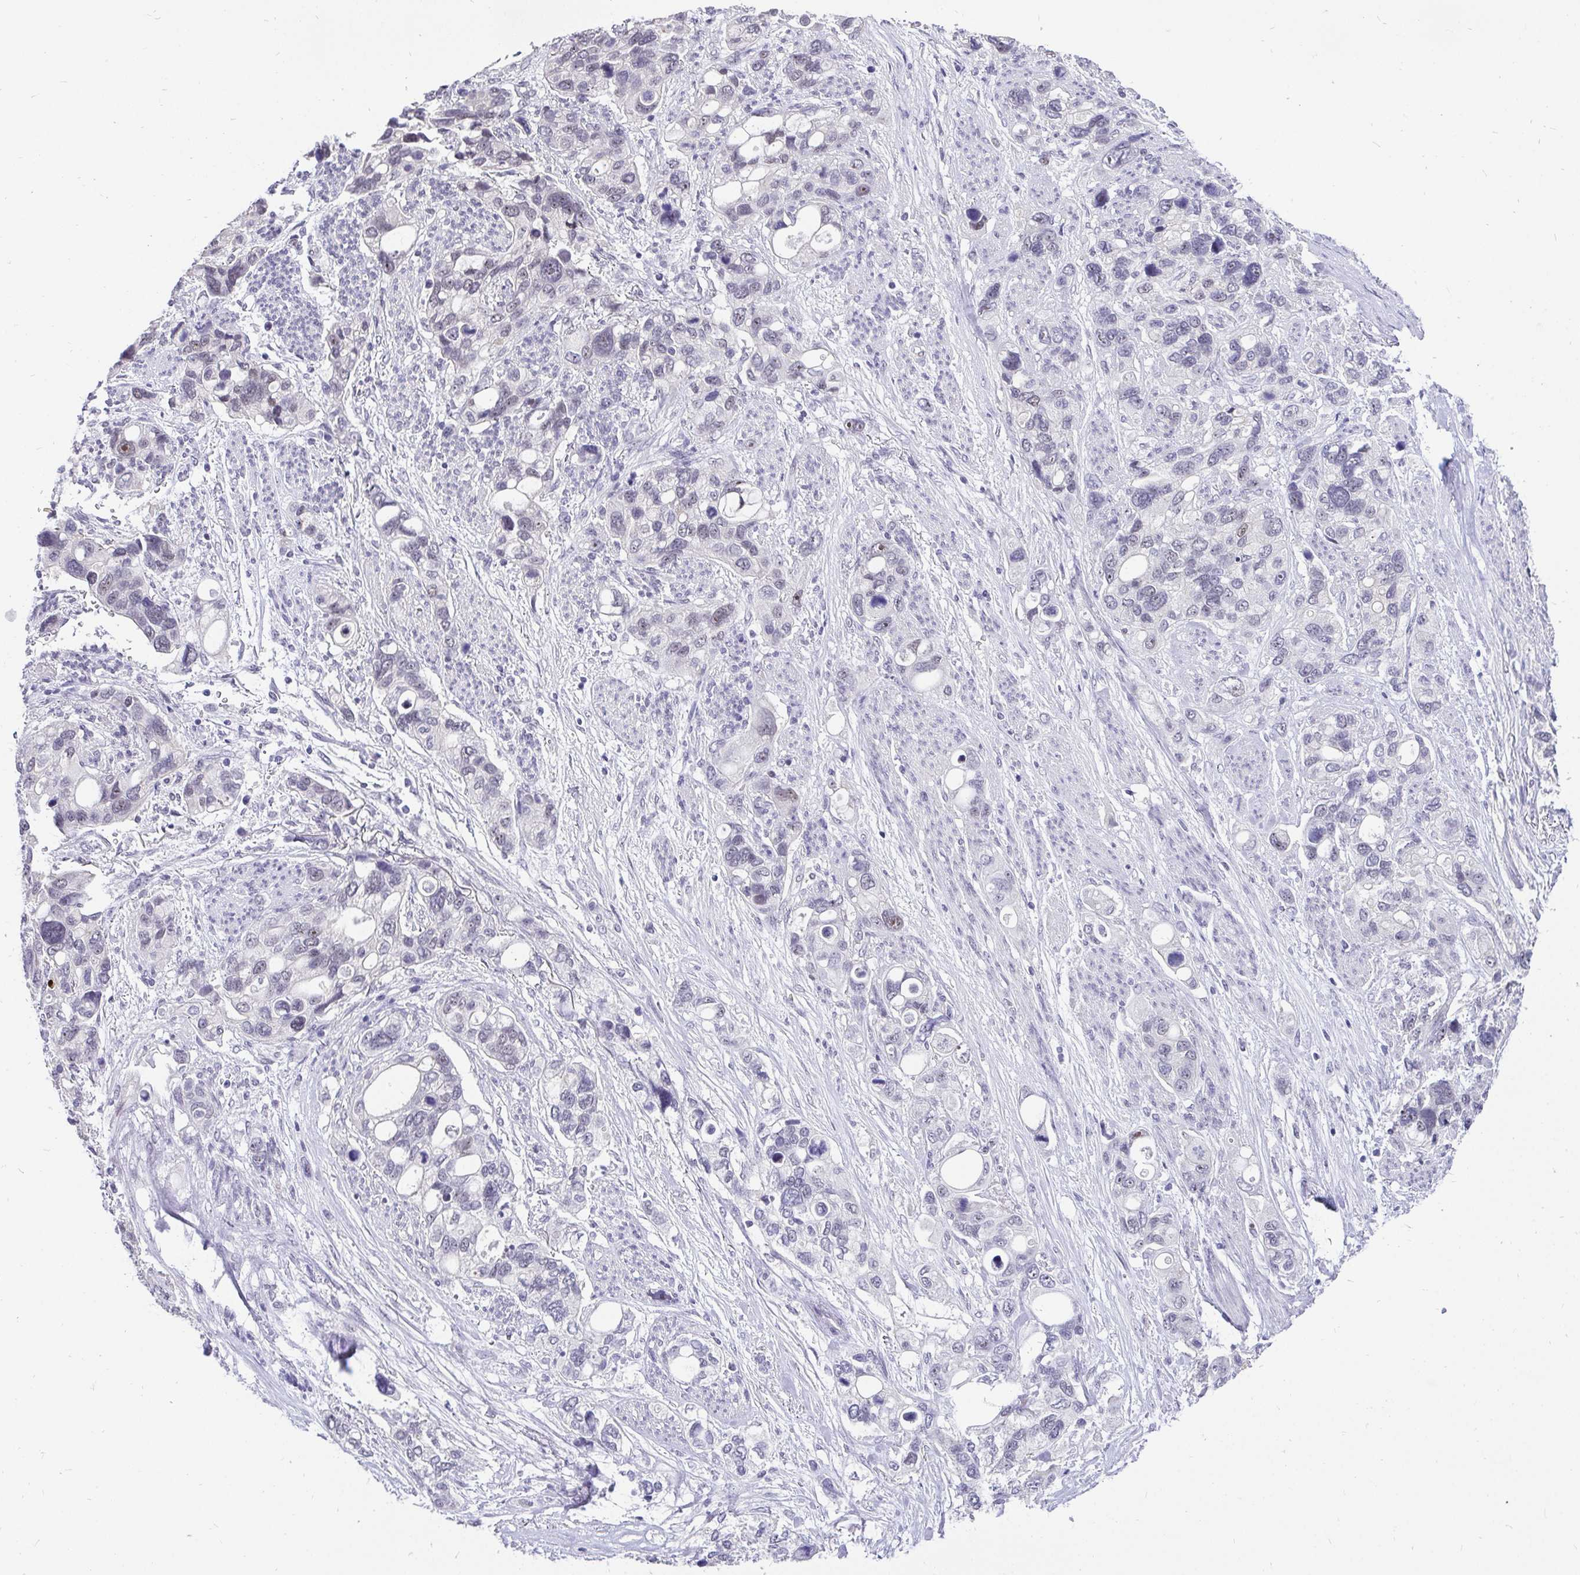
{"staining": {"intensity": "negative", "quantity": "none", "location": "none"}, "tissue": "stomach cancer", "cell_type": "Tumor cells", "image_type": "cancer", "snomed": [{"axis": "morphology", "description": "Adenocarcinoma, NOS"}, {"axis": "topography", "description": "Stomach, upper"}], "caption": "A micrograph of stomach cancer (adenocarcinoma) stained for a protein displays no brown staining in tumor cells. The staining is performed using DAB (3,3'-diaminobenzidine) brown chromogen with nuclei counter-stained in using hematoxylin.", "gene": "ZNF860", "patient": {"sex": "female", "age": 81}}